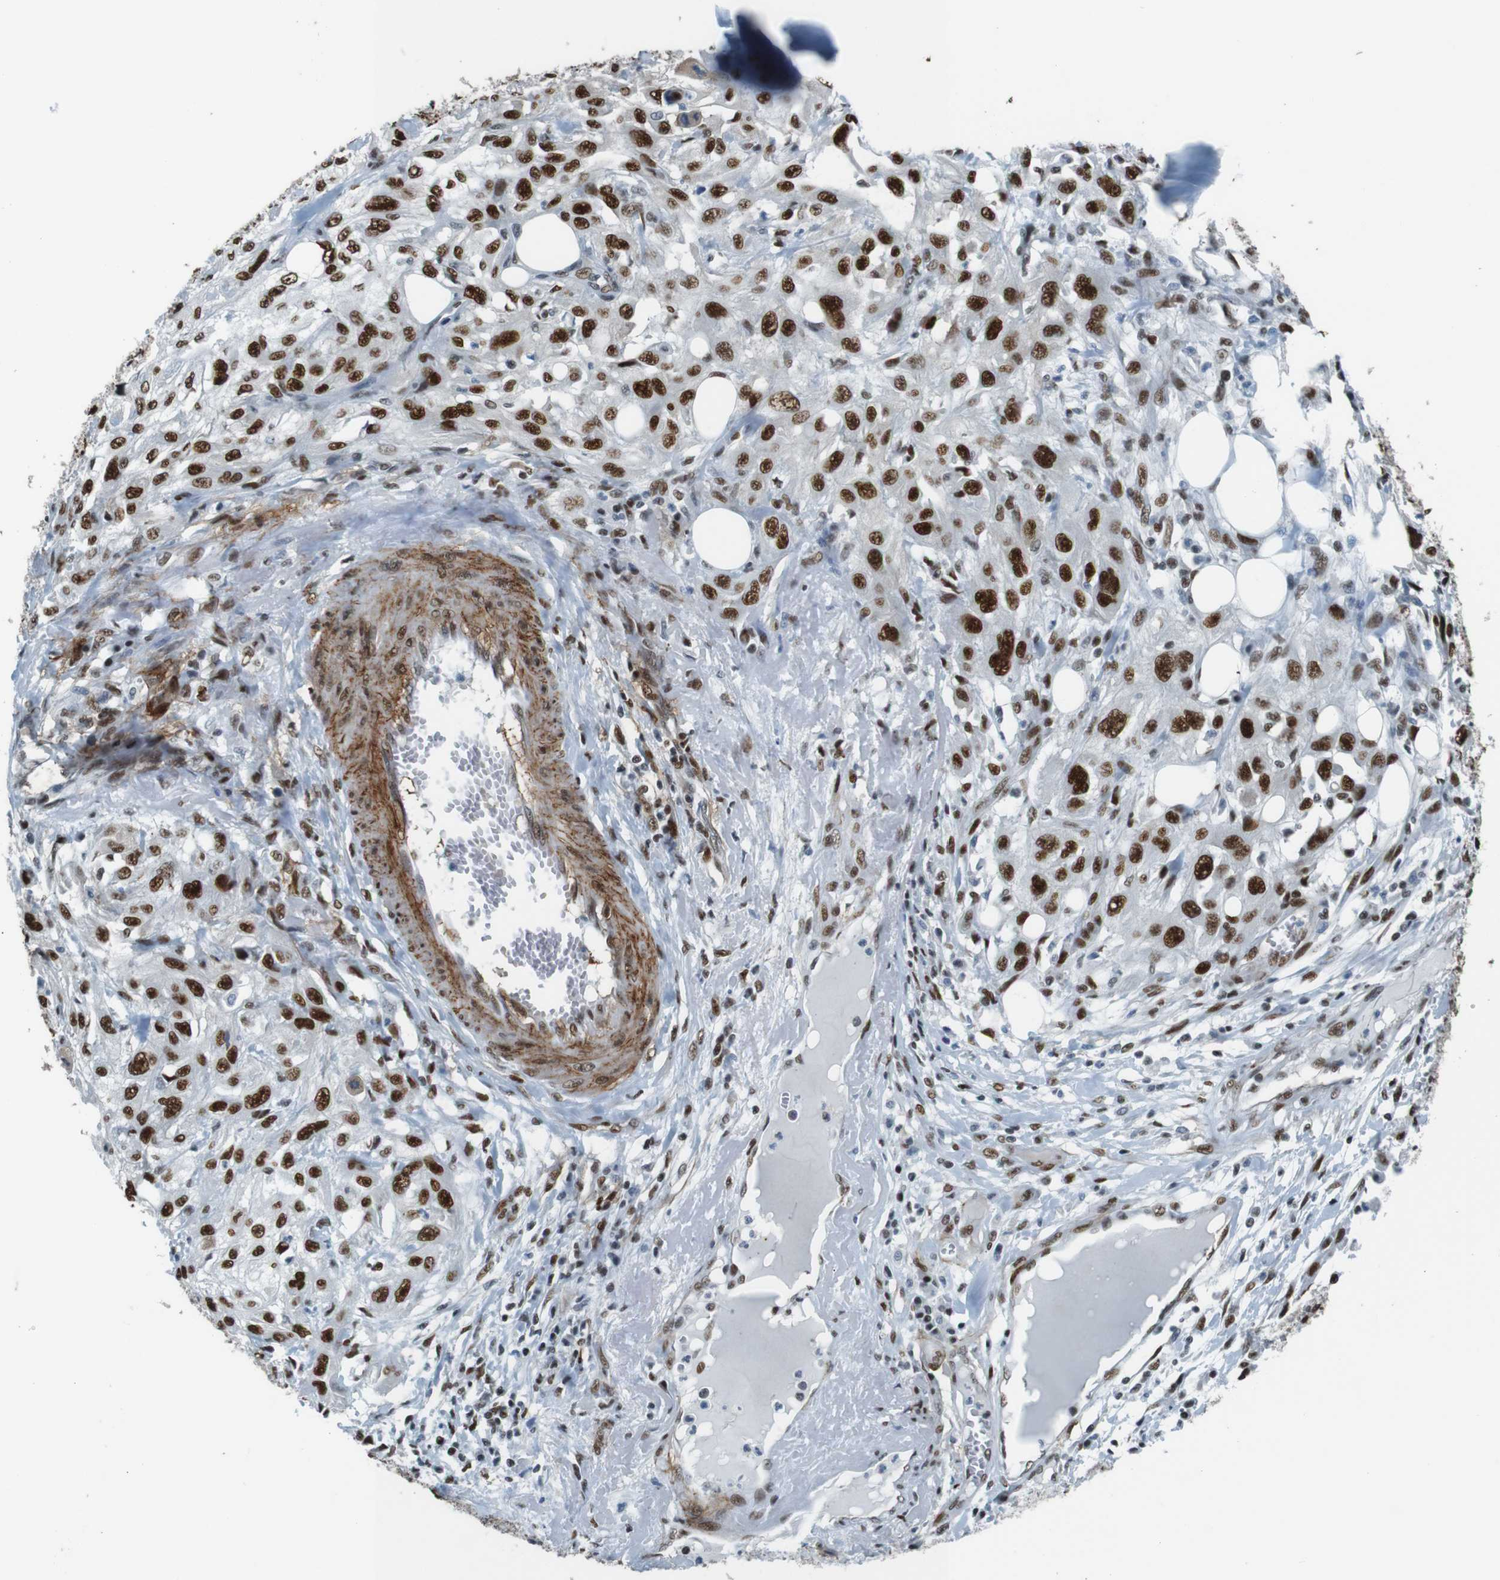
{"staining": {"intensity": "strong", "quantity": ">75%", "location": "nuclear"}, "tissue": "skin cancer", "cell_type": "Tumor cells", "image_type": "cancer", "snomed": [{"axis": "morphology", "description": "Squamous cell carcinoma, NOS"}, {"axis": "topography", "description": "Skin"}], "caption": "Tumor cells demonstrate strong nuclear staining in approximately >75% of cells in skin cancer.", "gene": "HEXIM1", "patient": {"sex": "male", "age": 75}}